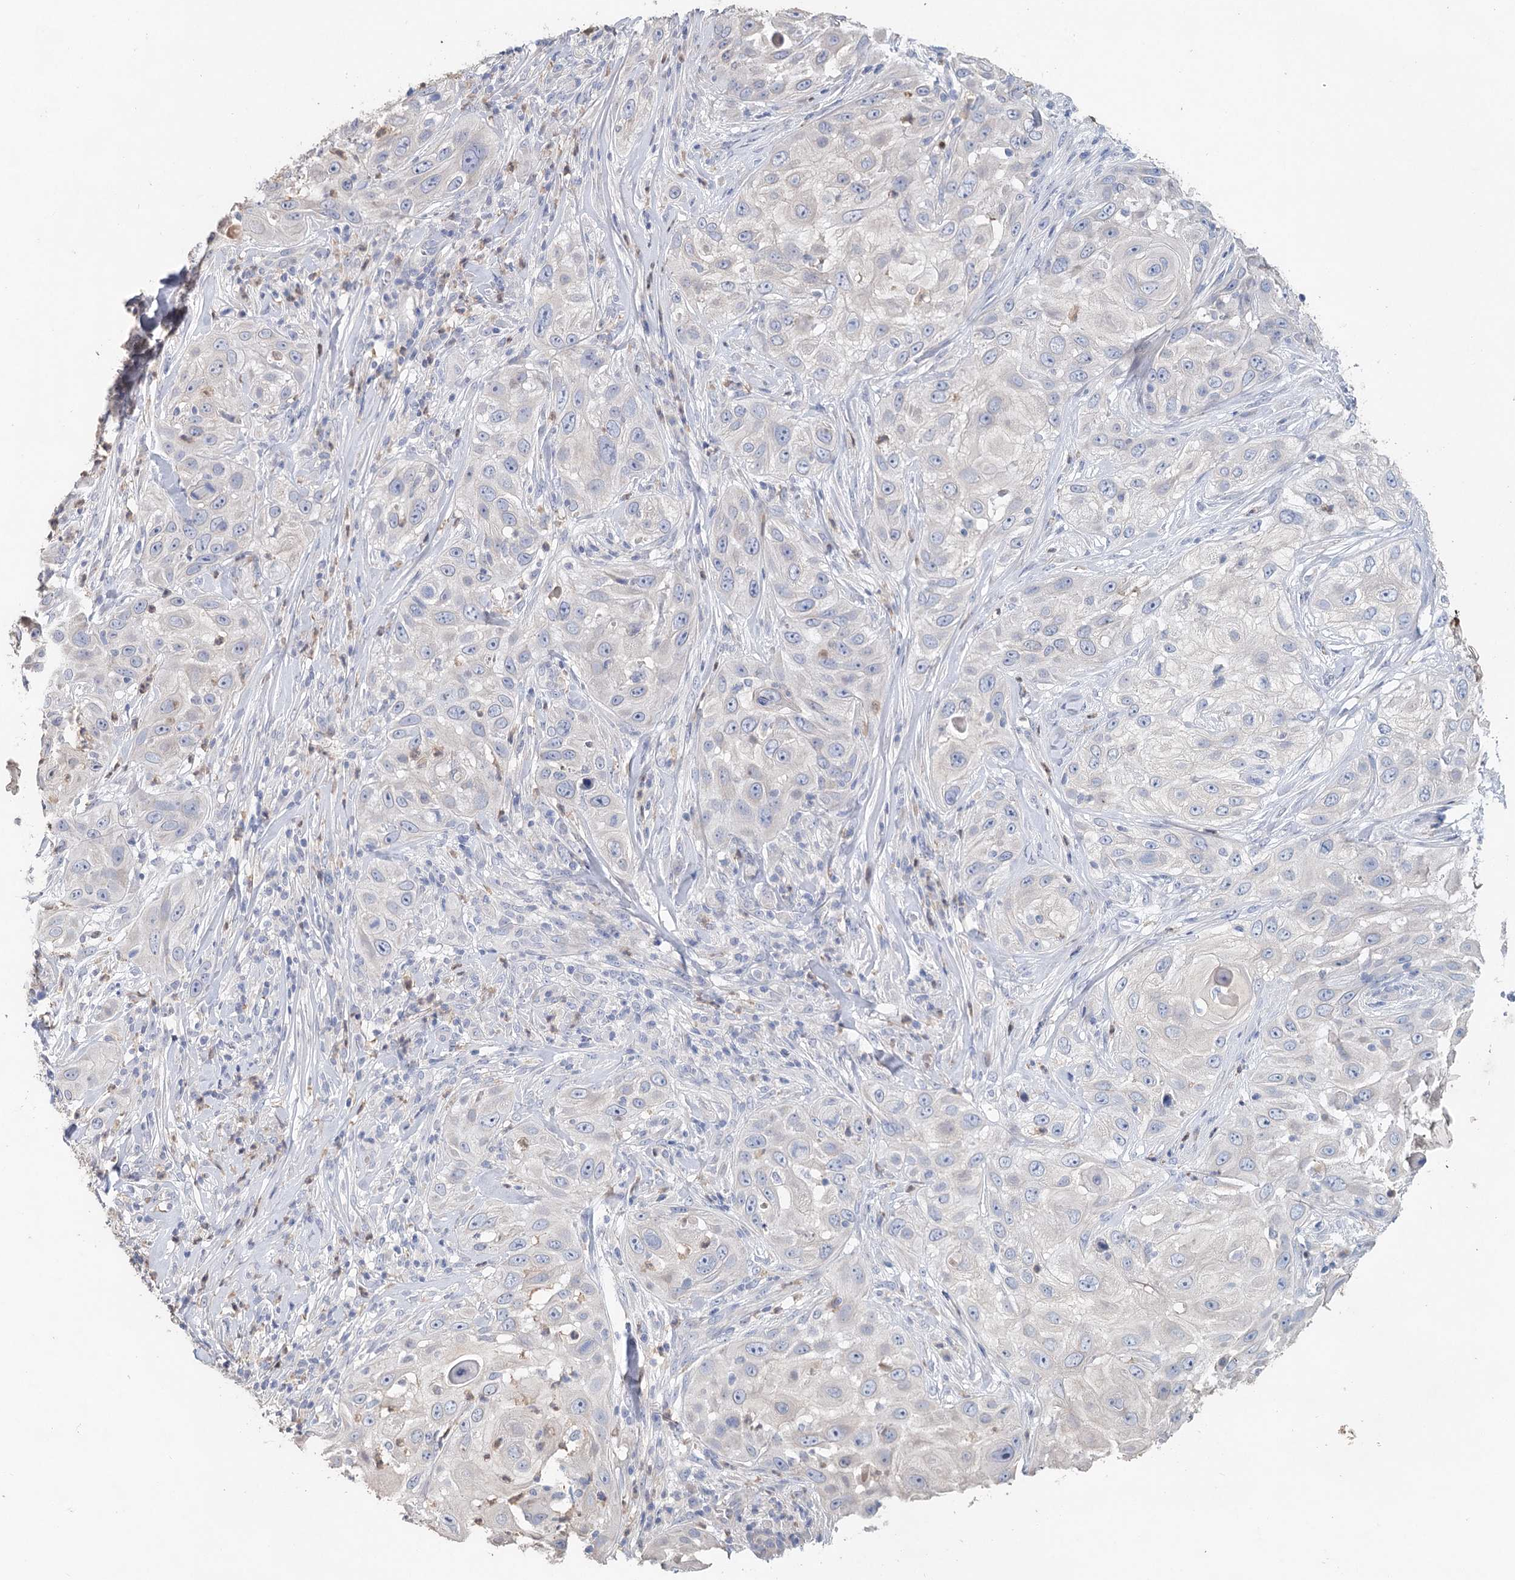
{"staining": {"intensity": "negative", "quantity": "none", "location": "none"}, "tissue": "skin cancer", "cell_type": "Tumor cells", "image_type": "cancer", "snomed": [{"axis": "morphology", "description": "Squamous cell carcinoma, NOS"}, {"axis": "topography", "description": "Skin"}], "caption": "Tumor cells show no significant staining in squamous cell carcinoma (skin).", "gene": "MYL6B", "patient": {"sex": "female", "age": 44}}